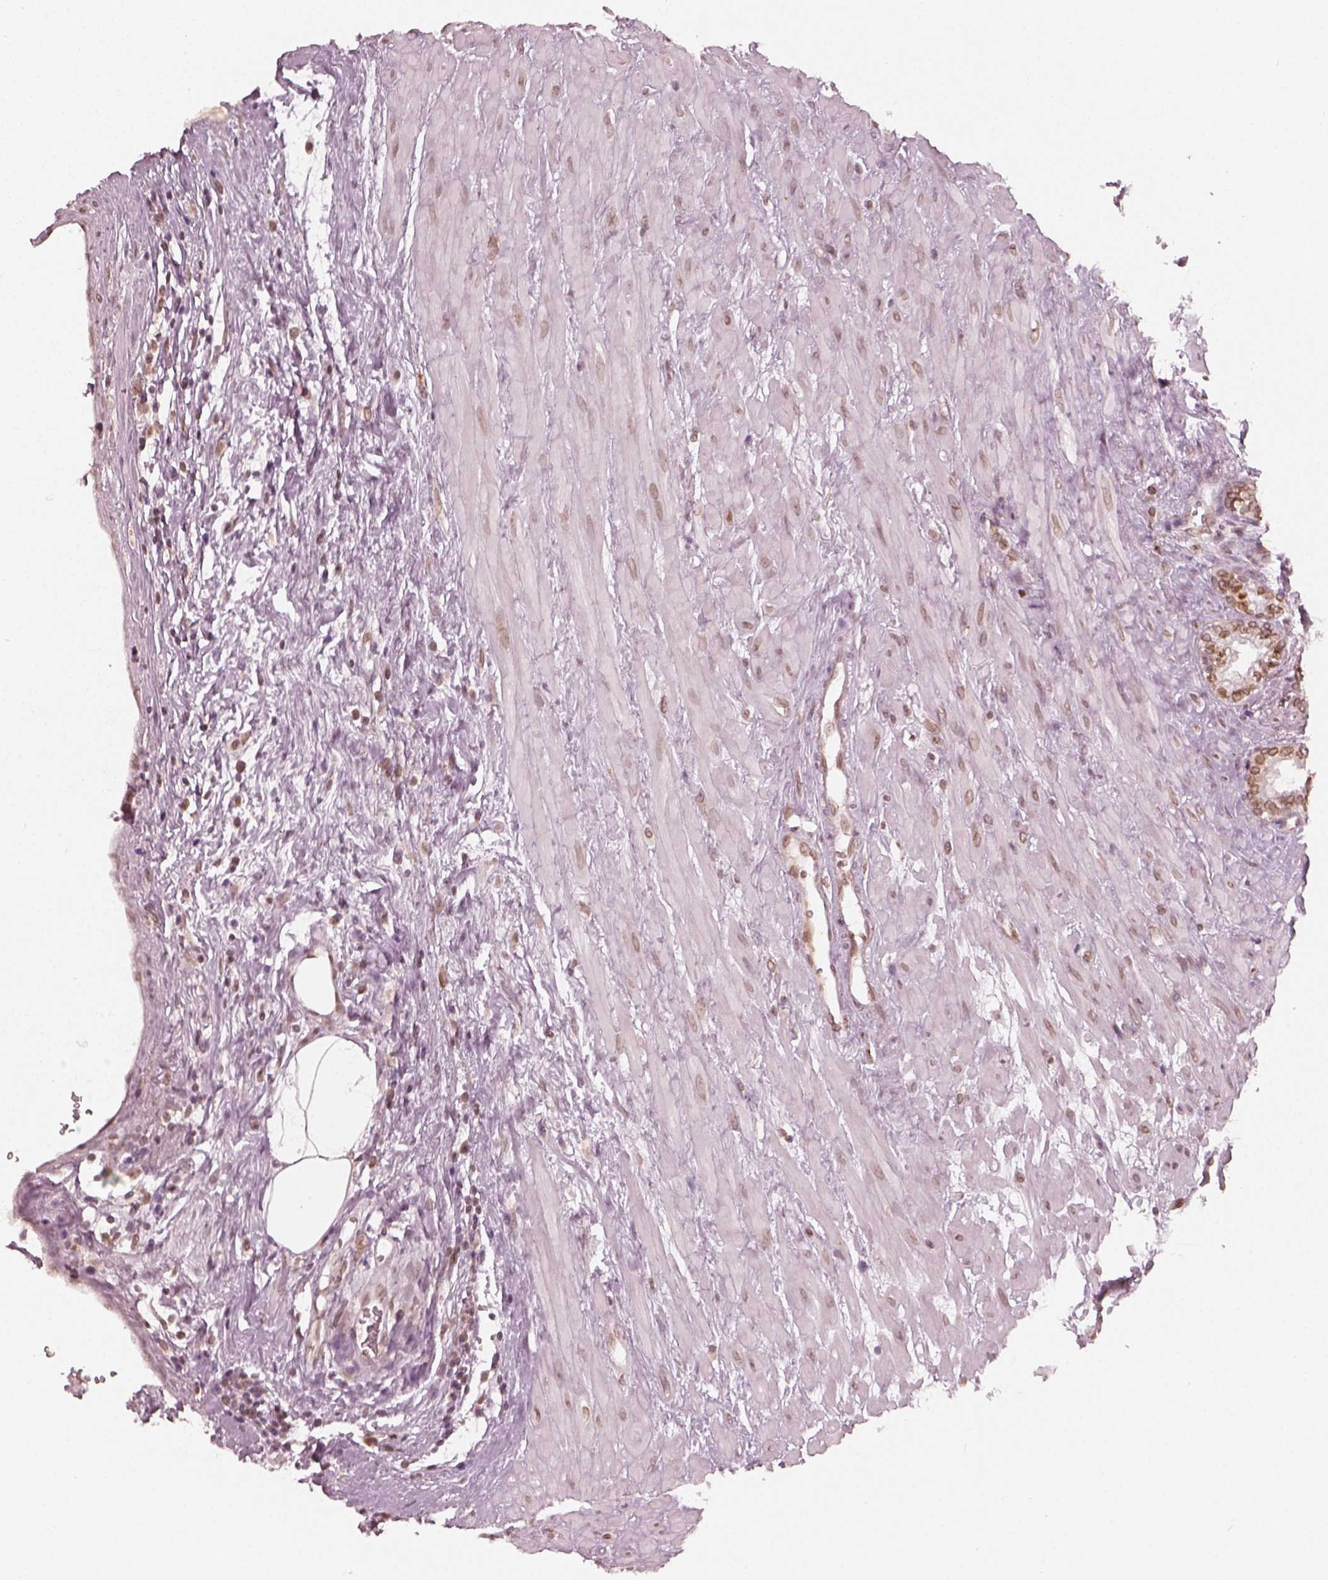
{"staining": {"intensity": "weak", "quantity": ">75%", "location": "cytoplasmic/membranous,nuclear"}, "tissue": "seminal vesicle", "cell_type": "Glandular cells", "image_type": "normal", "snomed": [{"axis": "morphology", "description": "Normal tissue, NOS"}, {"axis": "morphology", "description": "Urothelial carcinoma, NOS"}, {"axis": "topography", "description": "Urinary bladder"}, {"axis": "topography", "description": "Seminal veicle"}], "caption": "High-magnification brightfield microscopy of unremarkable seminal vesicle stained with DAB (3,3'-diaminobenzidine) (brown) and counterstained with hematoxylin (blue). glandular cells exhibit weak cytoplasmic/membranous,nuclear expression is present in approximately>75% of cells.", "gene": "DCAF12", "patient": {"sex": "male", "age": 76}}